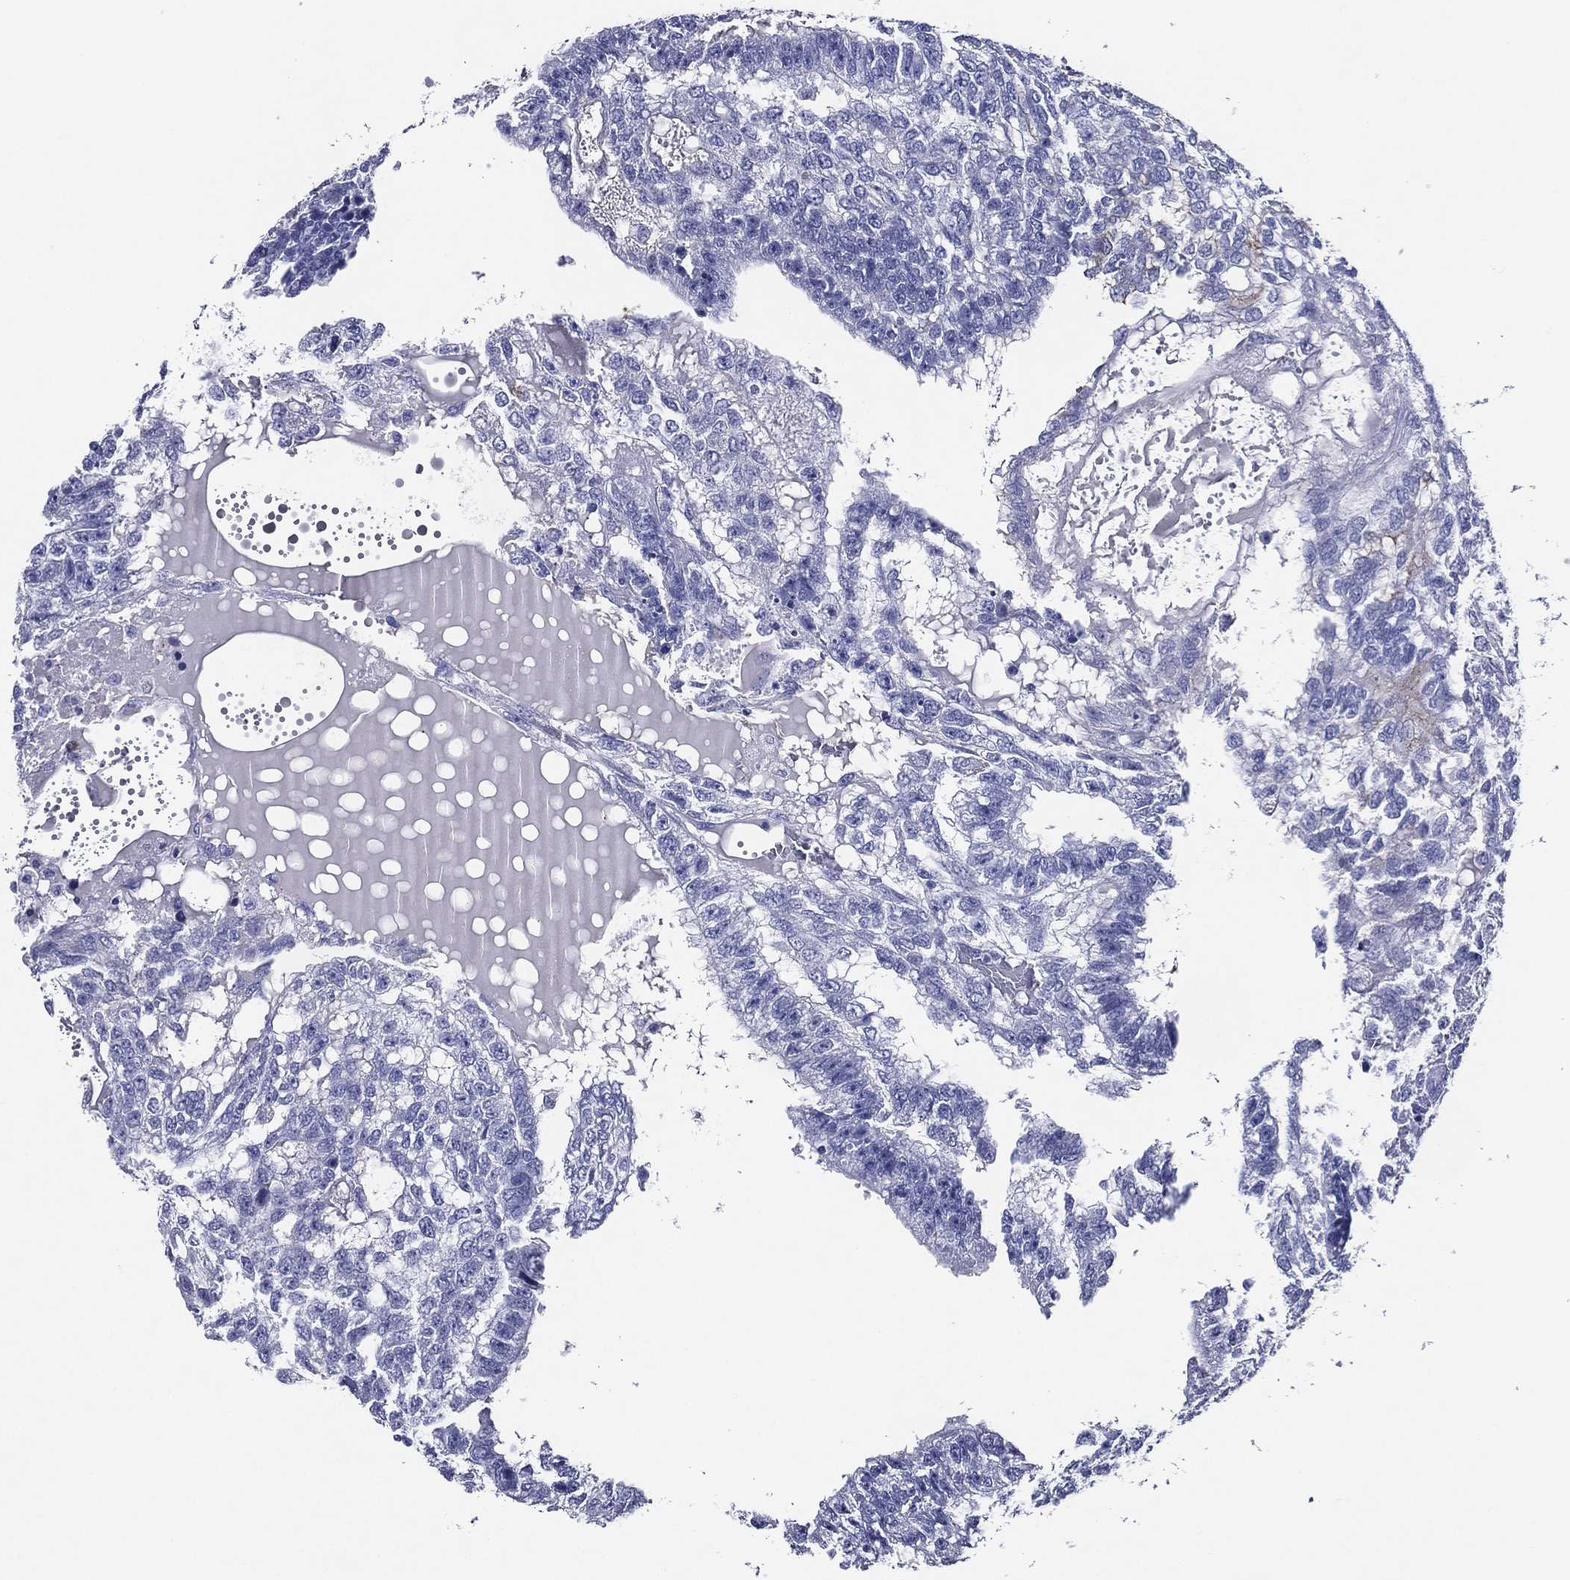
{"staining": {"intensity": "negative", "quantity": "none", "location": "none"}, "tissue": "testis cancer", "cell_type": "Tumor cells", "image_type": "cancer", "snomed": [{"axis": "morphology", "description": "Seminoma, NOS"}, {"axis": "morphology", "description": "Carcinoma, Embryonal, NOS"}, {"axis": "topography", "description": "Testis"}], "caption": "Immunohistochemistry of human testis cancer (embryonal carcinoma) displays no expression in tumor cells.", "gene": "ACE2", "patient": {"sex": "male", "age": 41}}